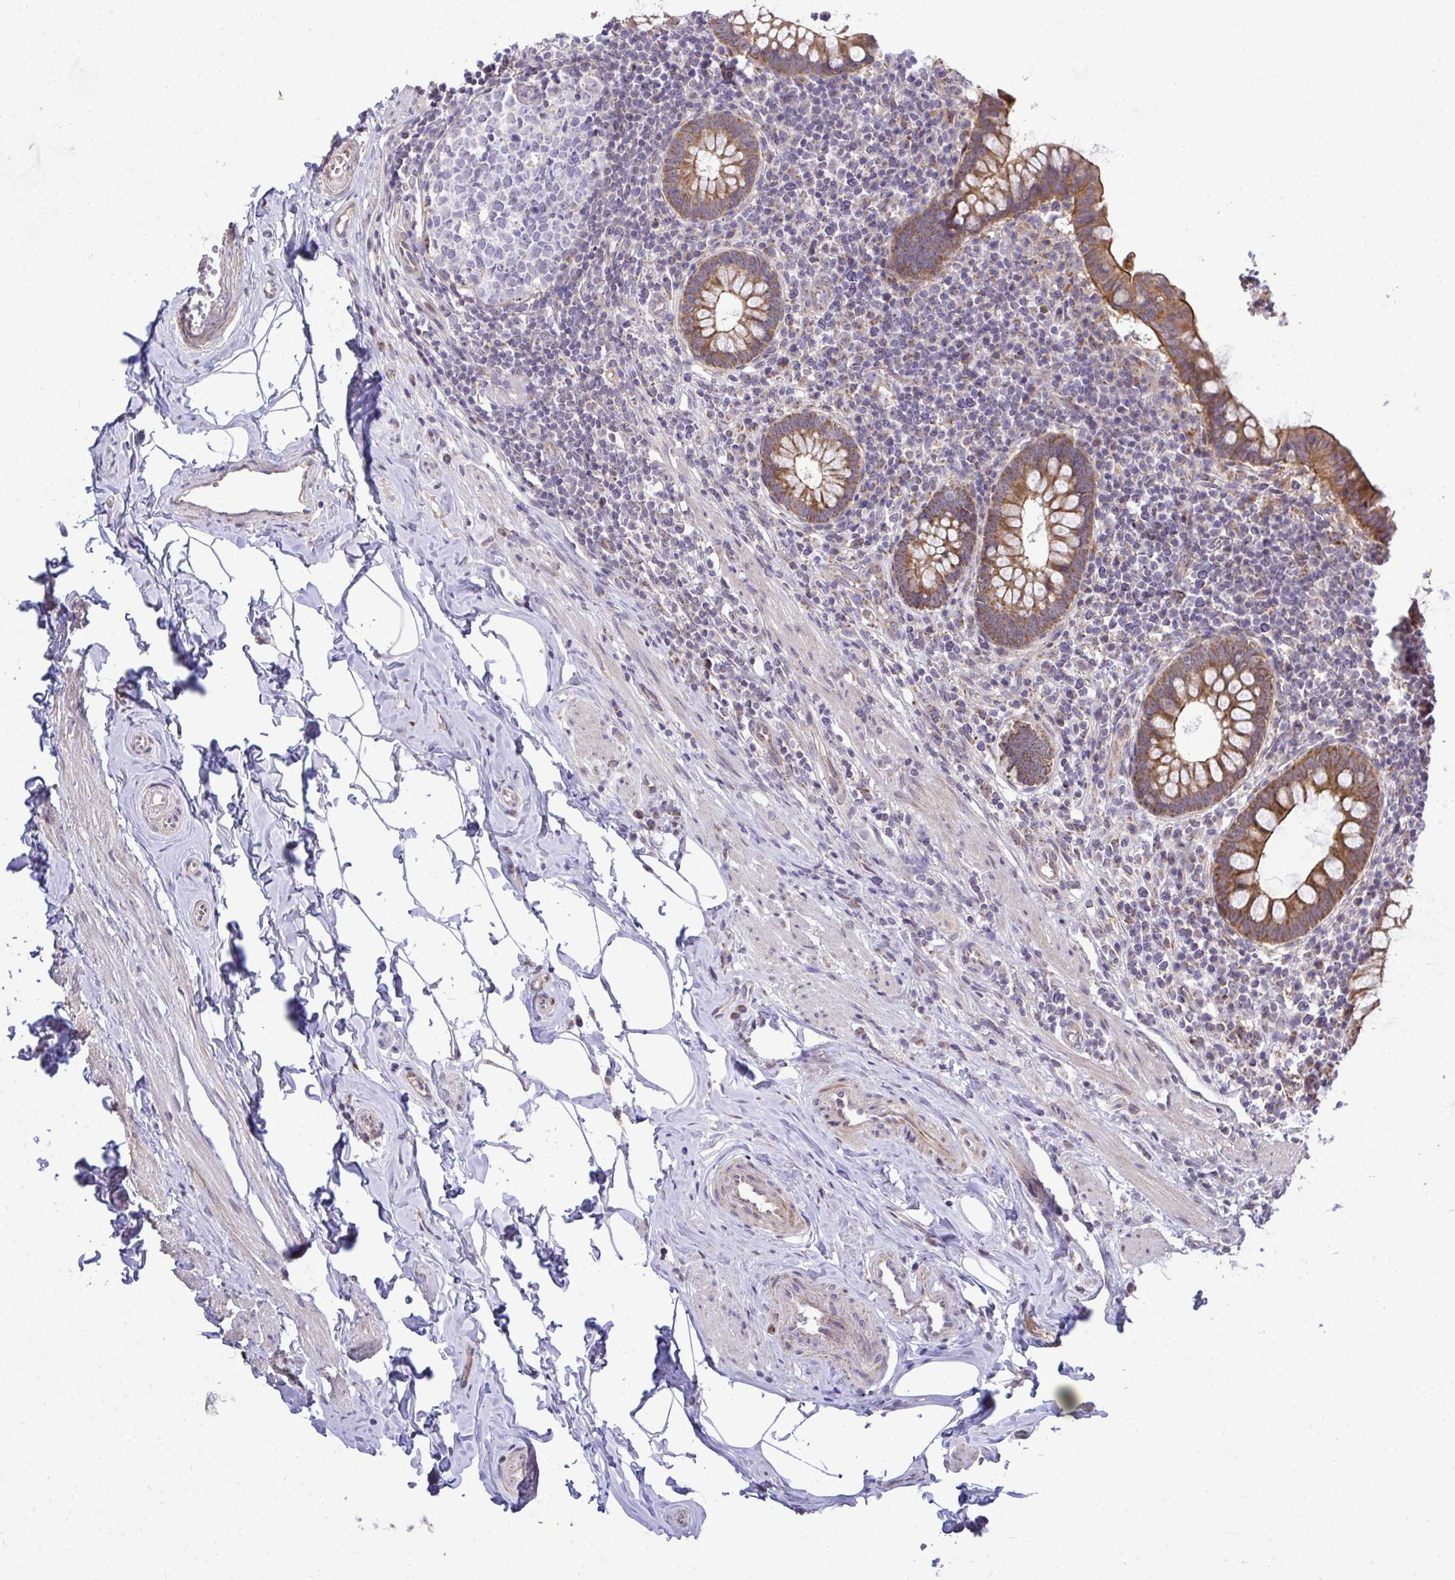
{"staining": {"intensity": "moderate", "quantity": ">75%", "location": "cytoplasmic/membranous"}, "tissue": "appendix", "cell_type": "Glandular cells", "image_type": "normal", "snomed": [{"axis": "morphology", "description": "Normal tissue, NOS"}, {"axis": "topography", "description": "Appendix"}], "caption": "This histopathology image exhibits normal appendix stained with immunohistochemistry to label a protein in brown. The cytoplasmic/membranous of glandular cells show moderate positivity for the protein. Nuclei are counter-stained blue.", "gene": "XAF1", "patient": {"sex": "female", "age": 56}}